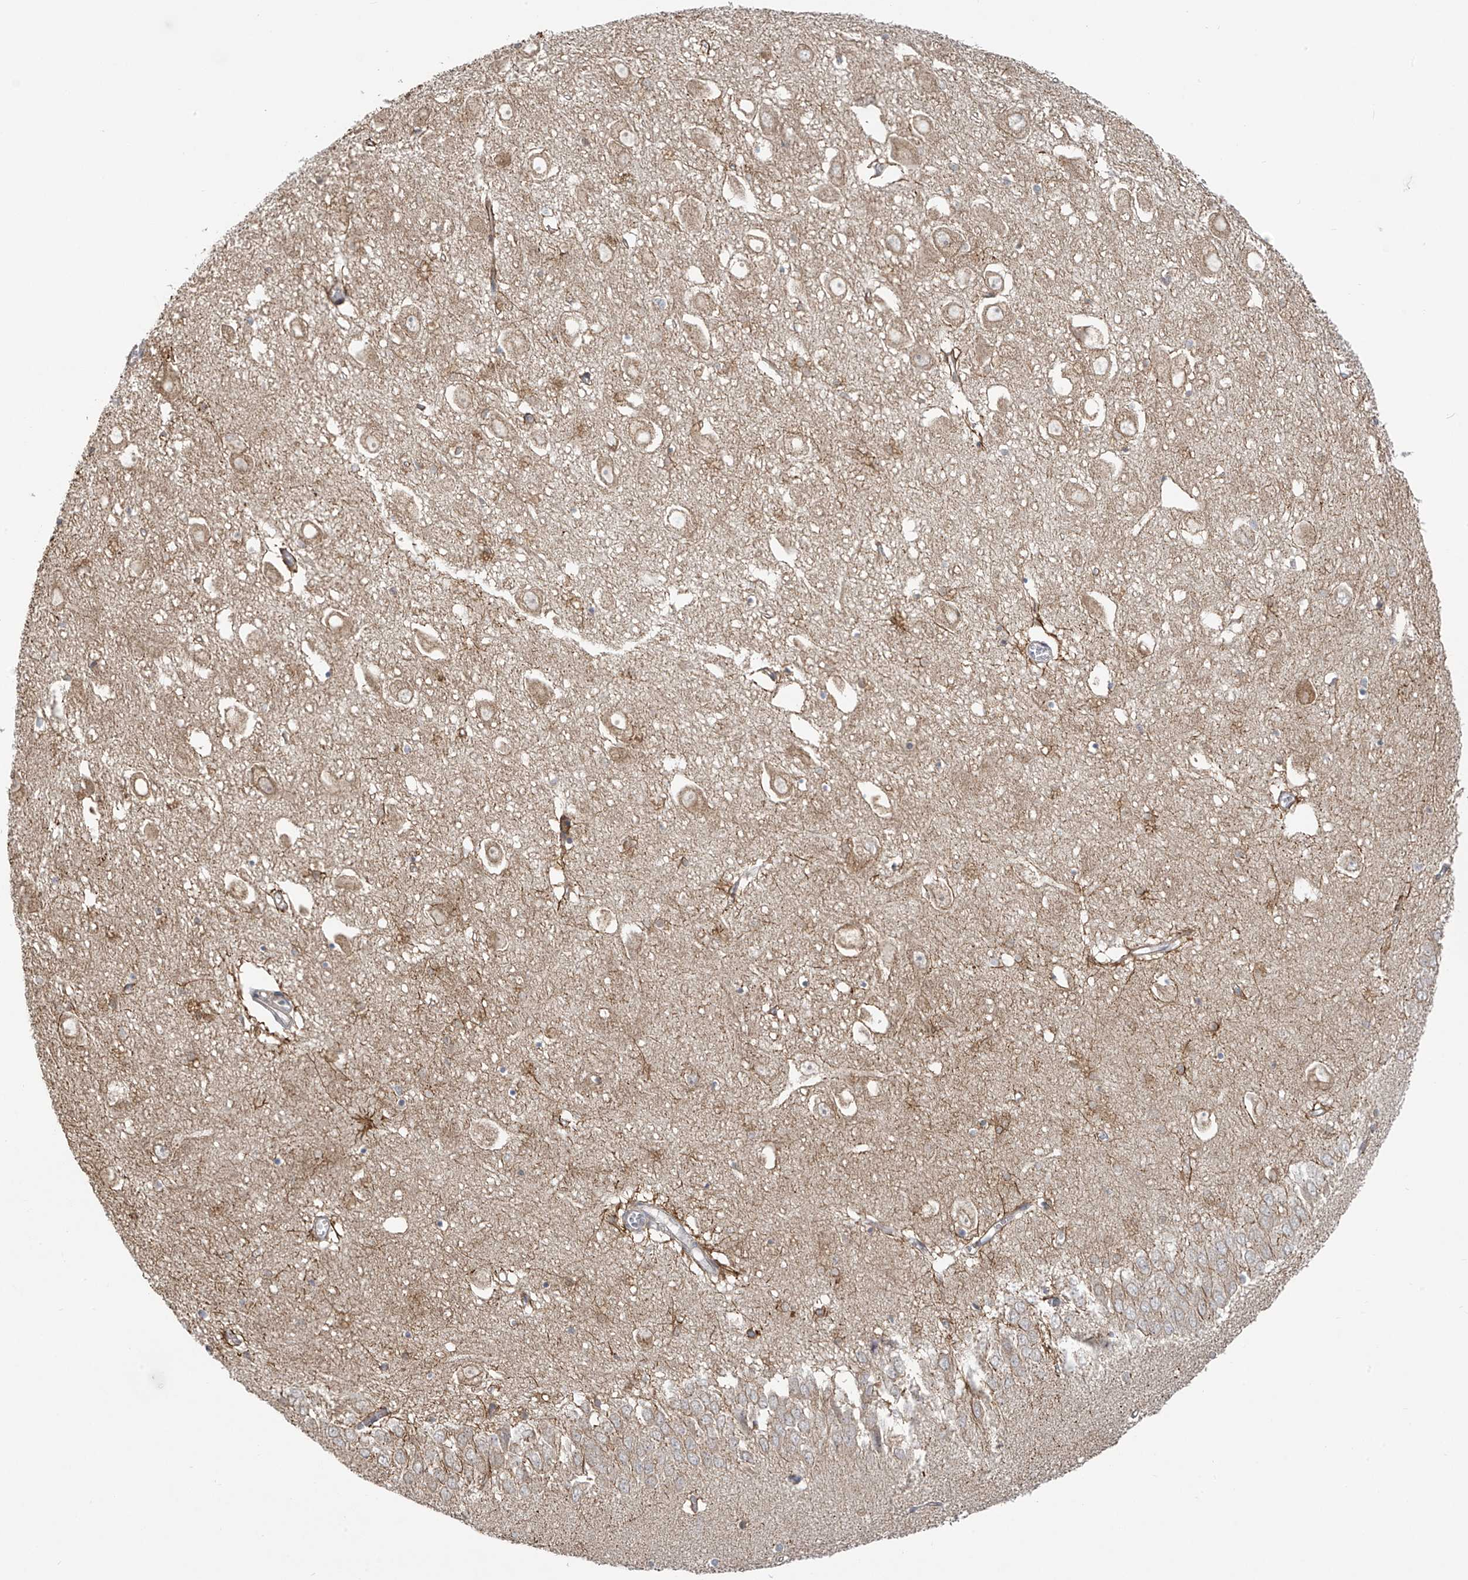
{"staining": {"intensity": "negative", "quantity": "none", "location": "none"}, "tissue": "hippocampus", "cell_type": "Glial cells", "image_type": "normal", "snomed": [{"axis": "morphology", "description": "Normal tissue, NOS"}, {"axis": "topography", "description": "Hippocampus"}], "caption": "Histopathology image shows no protein expression in glial cells of unremarkable hippocampus.", "gene": "HDDC2", "patient": {"sex": "female", "age": 64}}